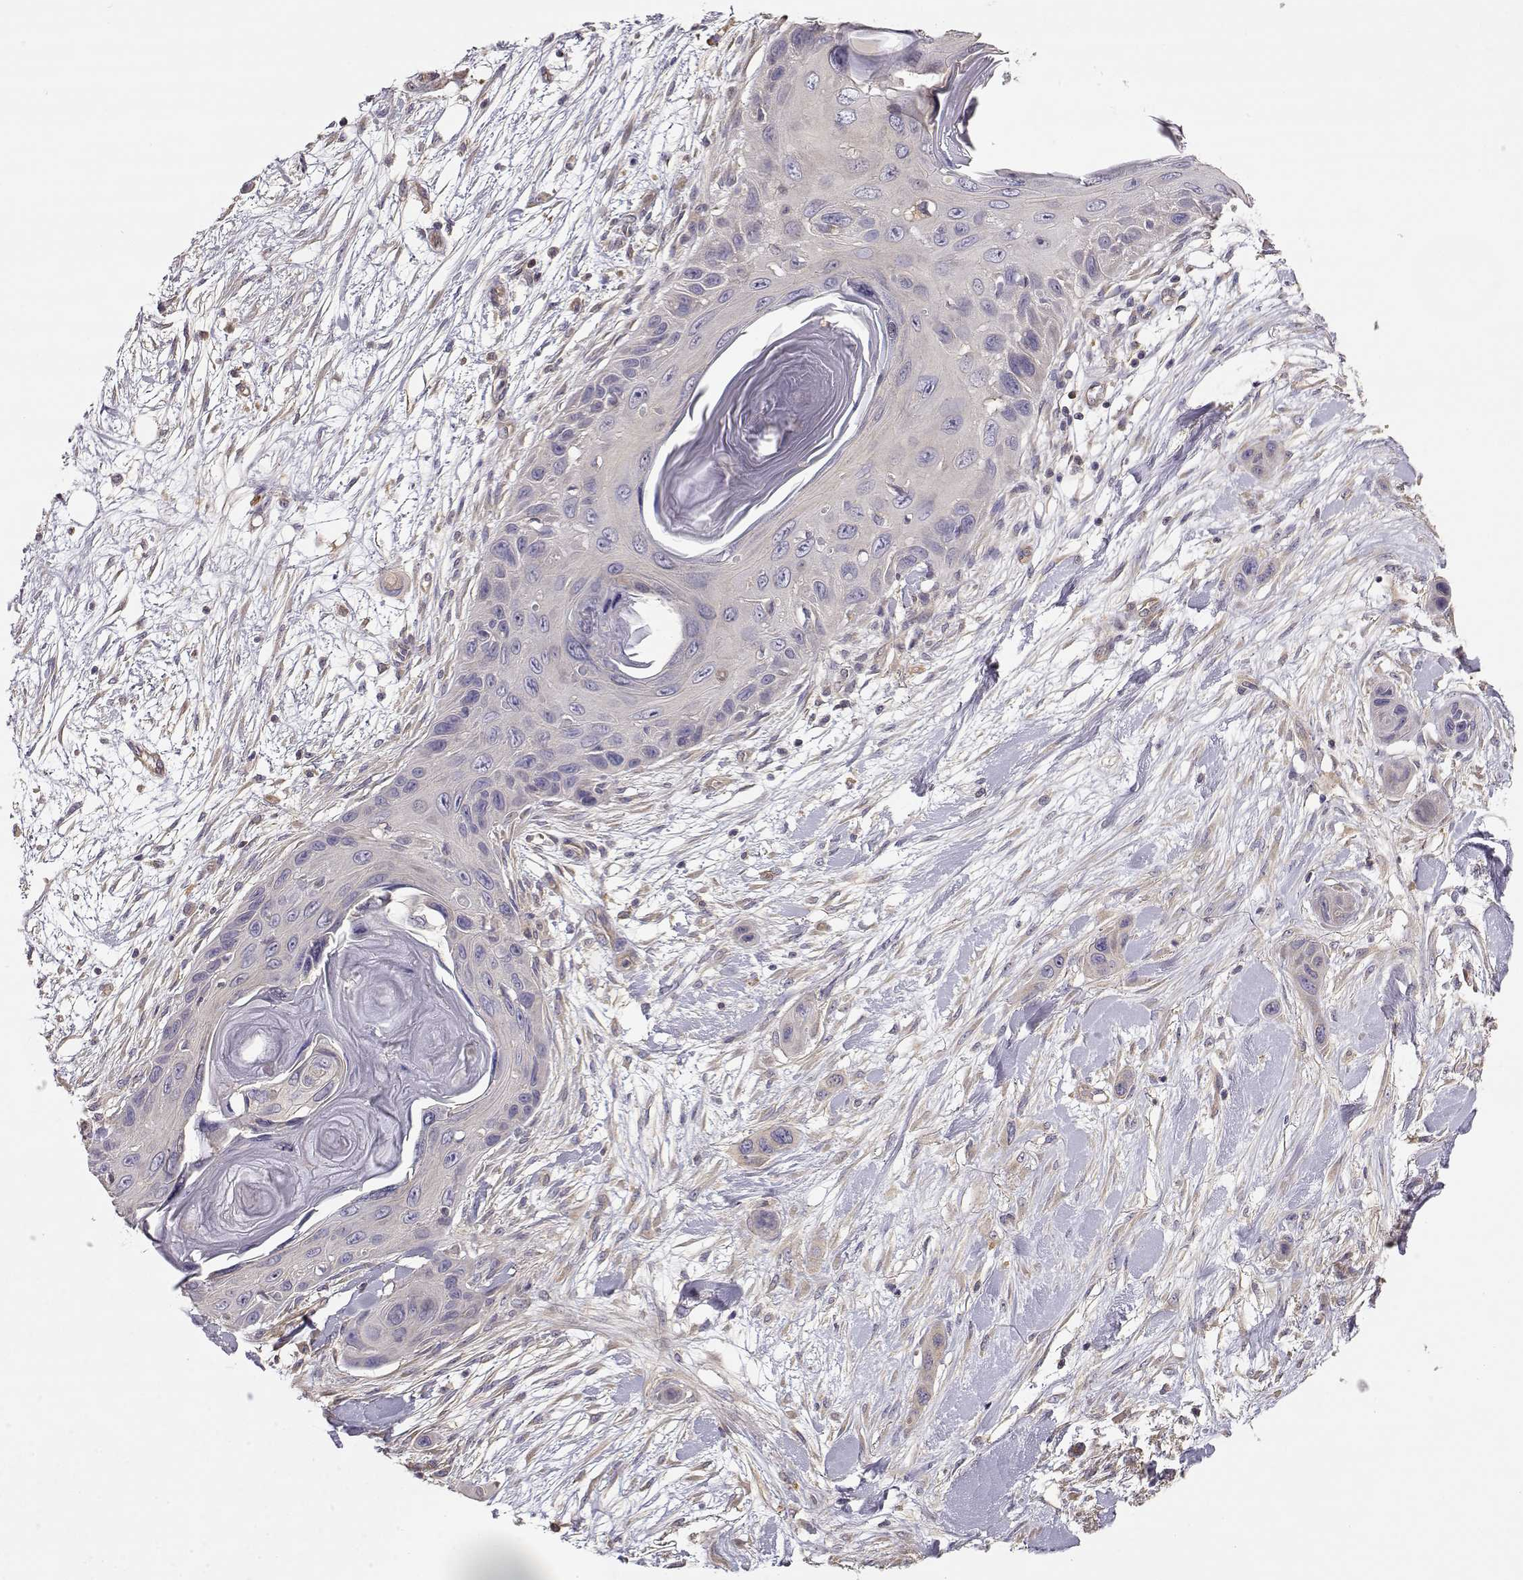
{"staining": {"intensity": "weak", "quantity": "<25%", "location": "cytoplasmic/membranous"}, "tissue": "skin cancer", "cell_type": "Tumor cells", "image_type": "cancer", "snomed": [{"axis": "morphology", "description": "Squamous cell carcinoma, NOS"}, {"axis": "topography", "description": "Skin"}], "caption": "Skin cancer (squamous cell carcinoma) stained for a protein using immunohistochemistry (IHC) exhibits no positivity tumor cells.", "gene": "CRIM1", "patient": {"sex": "male", "age": 79}}